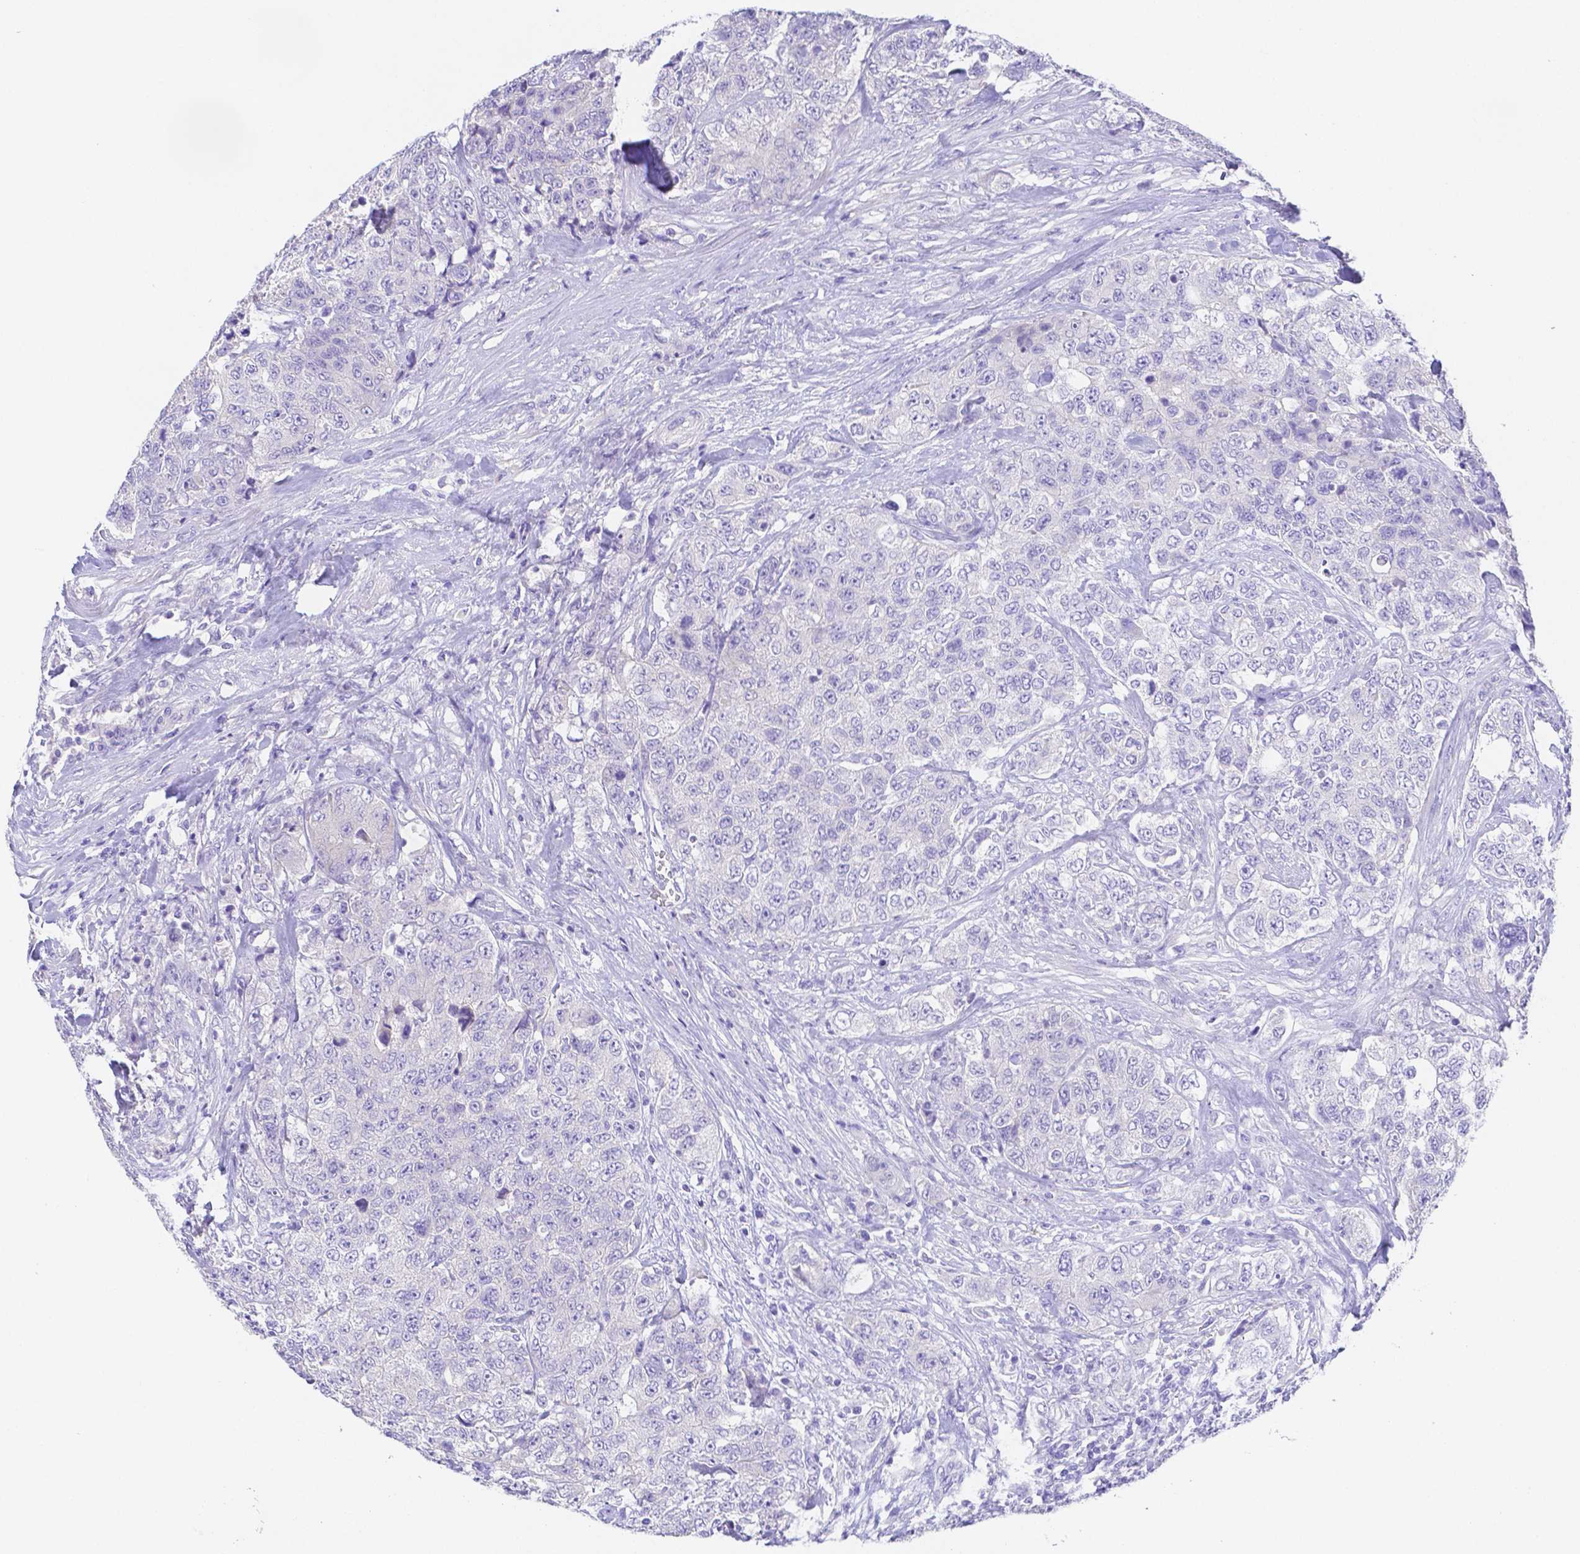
{"staining": {"intensity": "negative", "quantity": "none", "location": "none"}, "tissue": "urothelial cancer", "cell_type": "Tumor cells", "image_type": "cancer", "snomed": [{"axis": "morphology", "description": "Urothelial carcinoma, High grade"}, {"axis": "topography", "description": "Urinary bladder"}], "caption": "High magnification brightfield microscopy of high-grade urothelial carcinoma stained with DAB (3,3'-diaminobenzidine) (brown) and counterstained with hematoxylin (blue): tumor cells show no significant expression.", "gene": "ZG16B", "patient": {"sex": "female", "age": 78}}